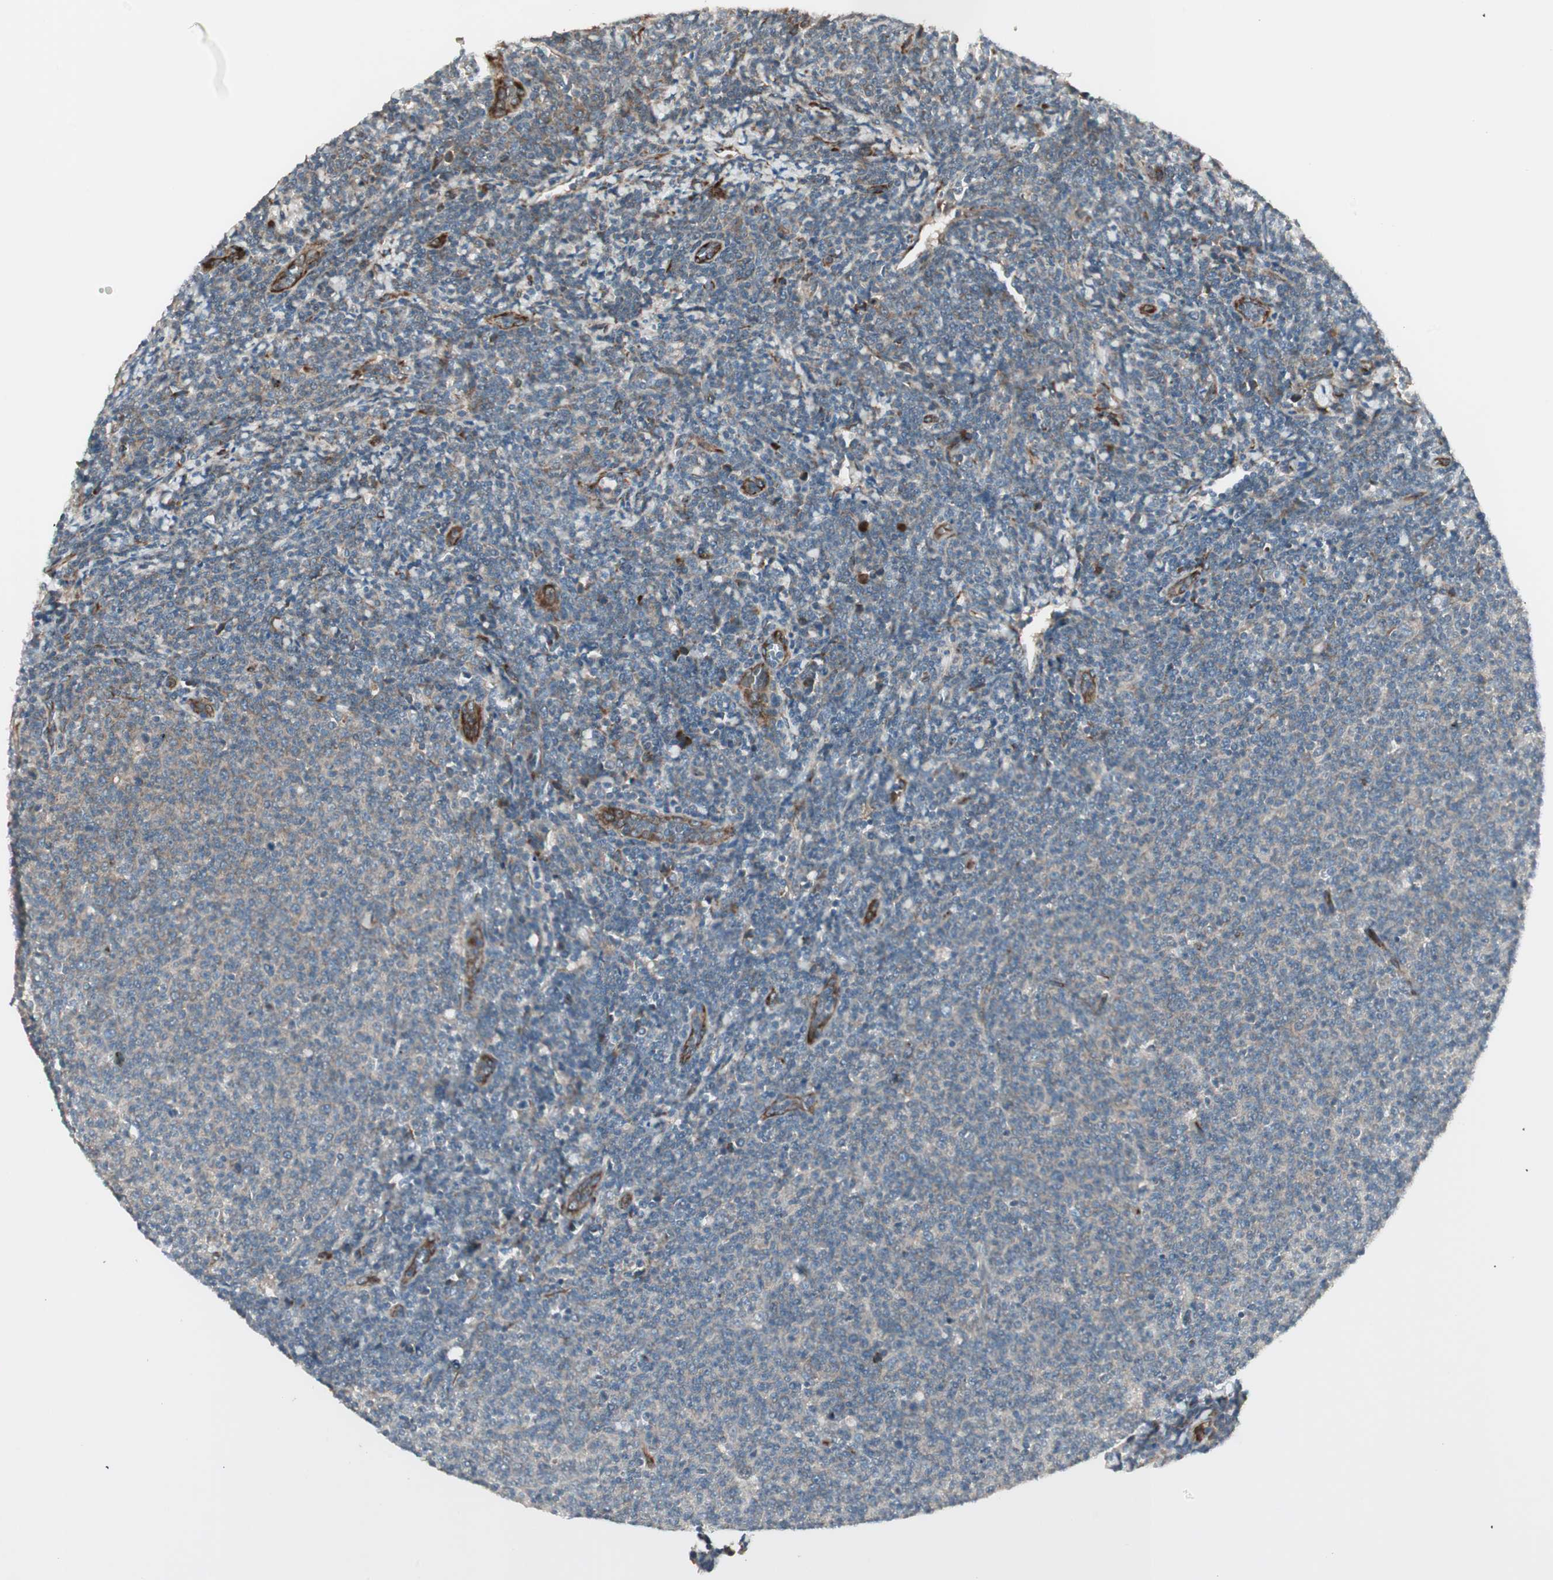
{"staining": {"intensity": "negative", "quantity": "none", "location": "none"}, "tissue": "lymphoma", "cell_type": "Tumor cells", "image_type": "cancer", "snomed": [{"axis": "morphology", "description": "Malignant lymphoma, non-Hodgkin's type, Low grade"}, {"axis": "topography", "description": "Lymph node"}], "caption": "This is an IHC image of human low-grade malignant lymphoma, non-Hodgkin's type. There is no positivity in tumor cells.", "gene": "PPP2R5E", "patient": {"sex": "male", "age": 66}}